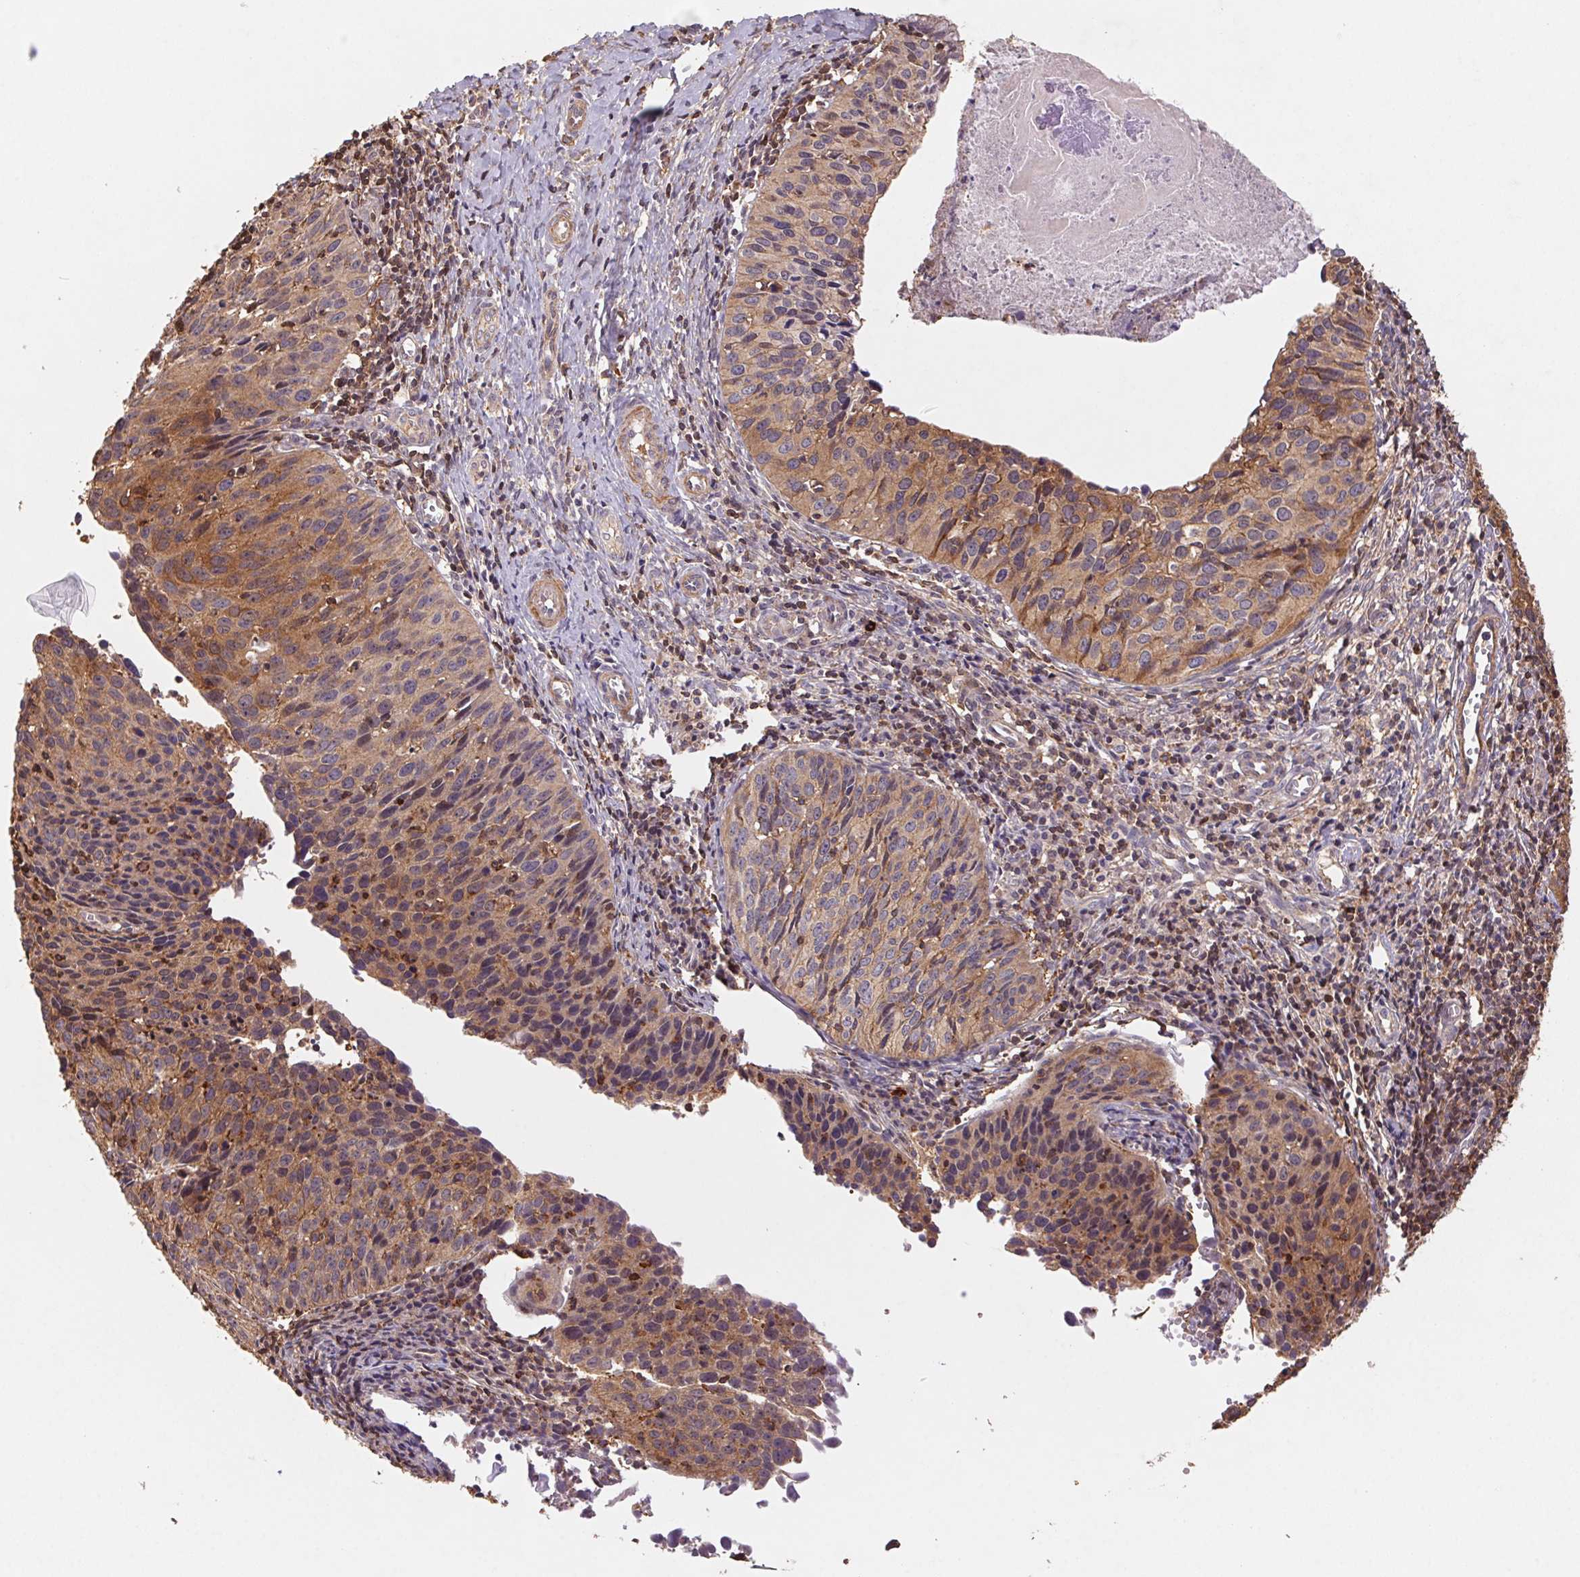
{"staining": {"intensity": "moderate", "quantity": "25%-75%", "location": "cytoplasmic/membranous"}, "tissue": "cervical cancer", "cell_type": "Tumor cells", "image_type": "cancer", "snomed": [{"axis": "morphology", "description": "Squamous cell carcinoma, NOS"}, {"axis": "topography", "description": "Cervix"}], "caption": "A brown stain shows moderate cytoplasmic/membranous staining of a protein in cervical cancer (squamous cell carcinoma) tumor cells. Ihc stains the protein of interest in brown and the nuclei are stained blue.", "gene": "ATG10", "patient": {"sex": "female", "age": 31}}